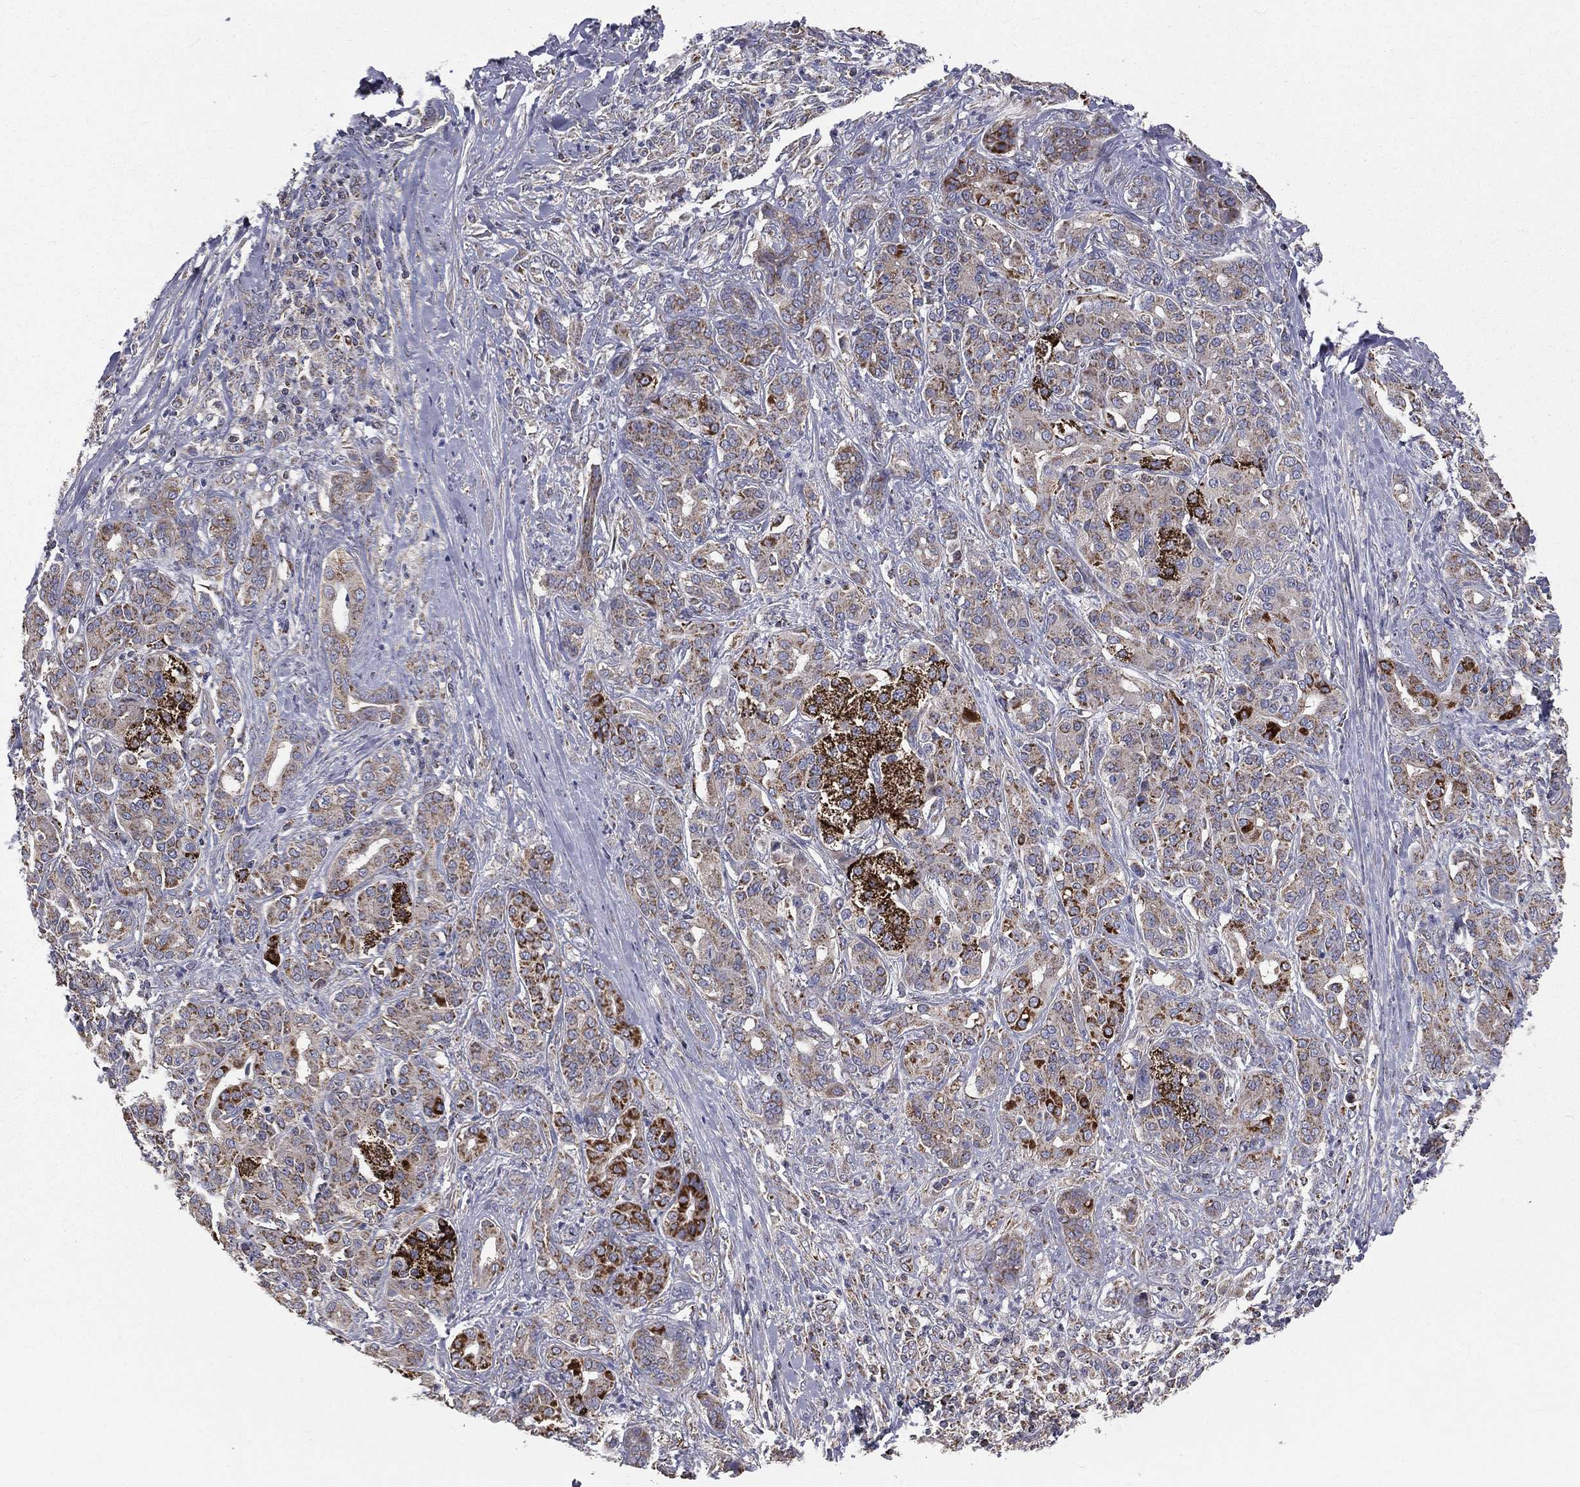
{"staining": {"intensity": "strong", "quantity": "<25%", "location": "cytoplasmic/membranous"}, "tissue": "pancreatic cancer", "cell_type": "Tumor cells", "image_type": "cancer", "snomed": [{"axis": "morphology", "description": "Normal tissue, NOS"}, {"axis": "morphology", "description": "Inflammation, NOS"}, {"axis": "morphology", "description": "Adenocarcinoma, NOS"}, {"axis": "topography", "description": "Pancreas"}], "caption": "The micrograph shows immunohistochemical staining of pancreatic adenocarcinoma. There is strong cytoplasmic/membranous staining is seen in approximately <25% of tumor cells.", "gene": "HADH", "patient": {"sex": "male", "age": 57}}